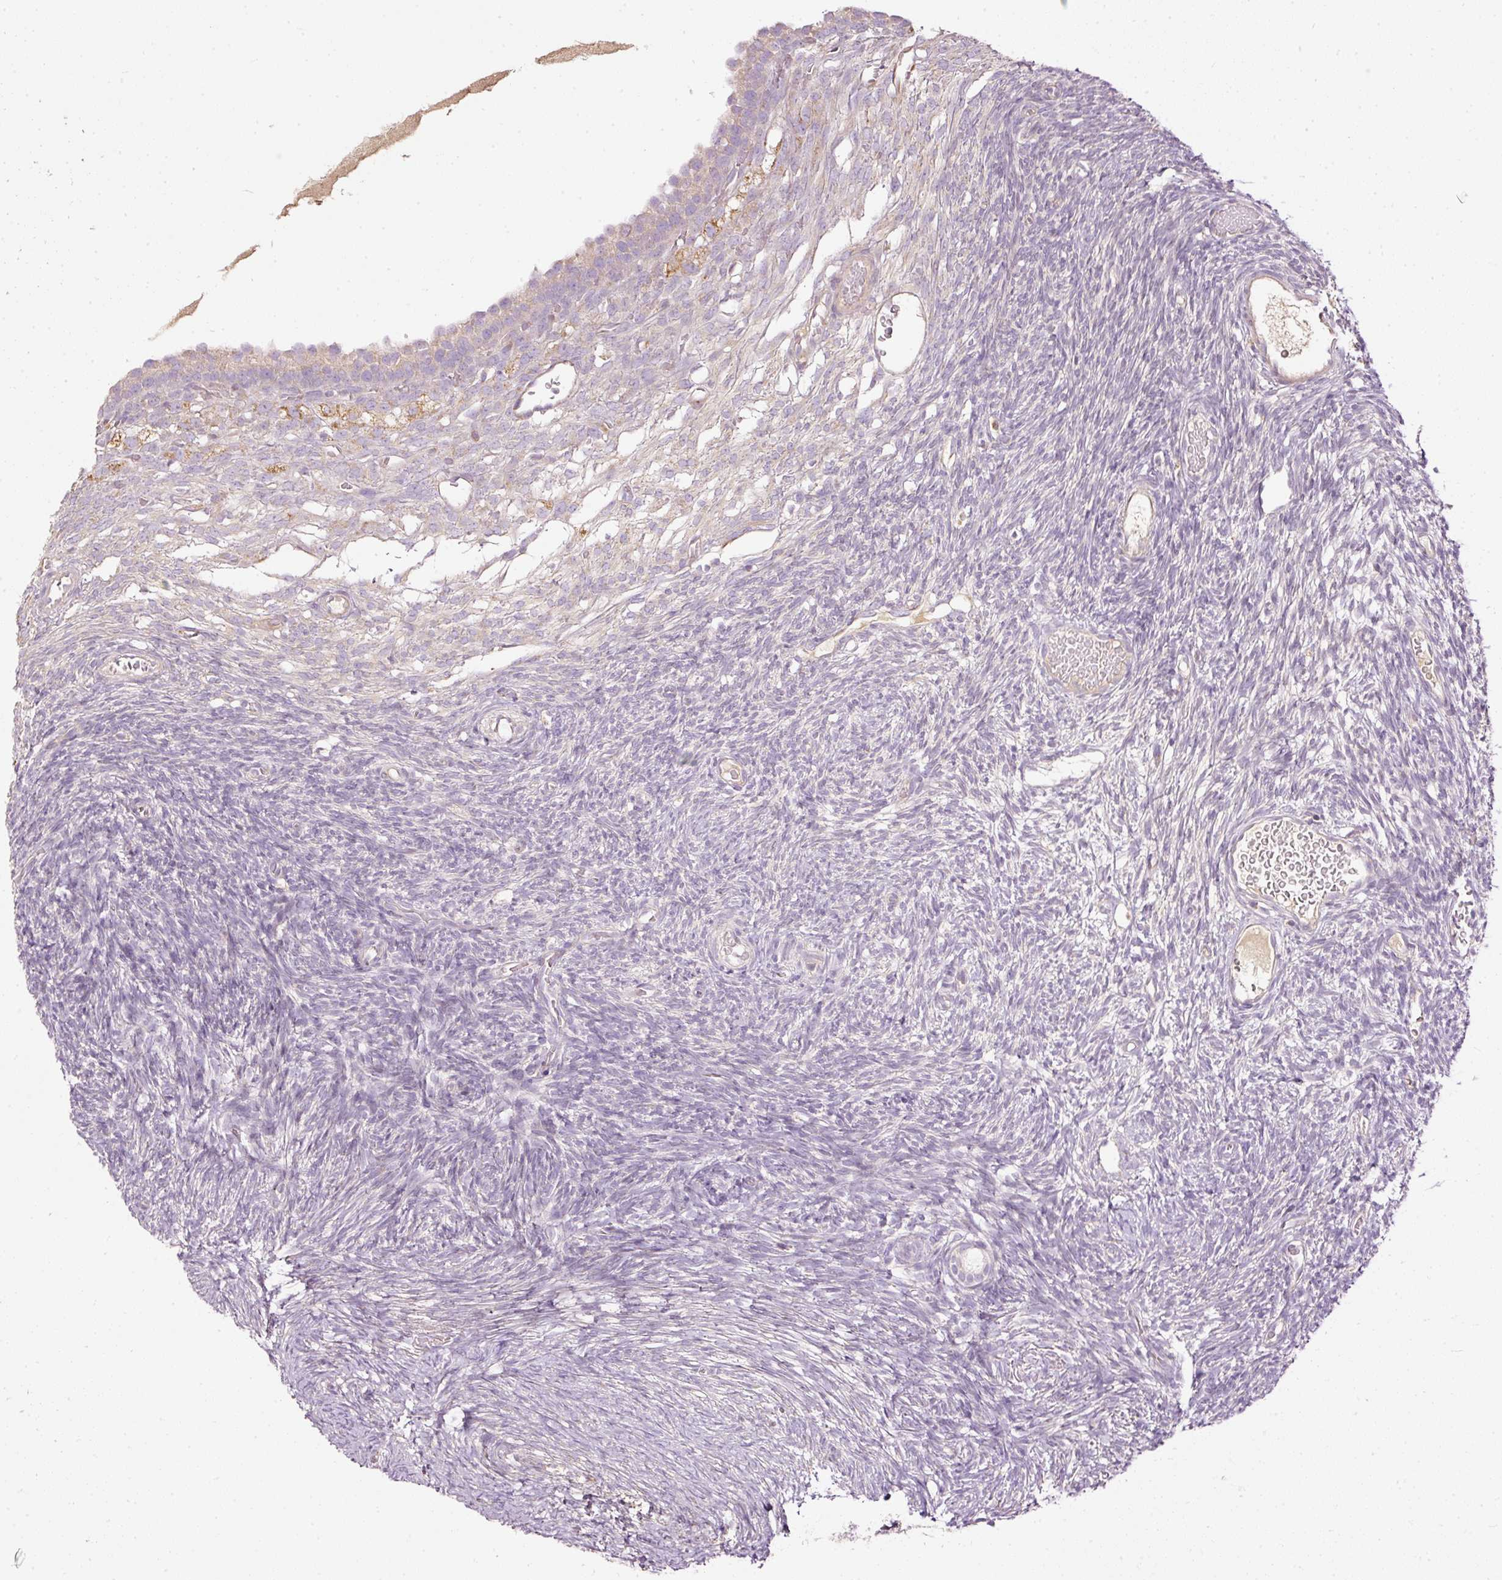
{"staining": {"intensity": "negative", "quantity": "none", "location": "none"}, "tissue": "ovary", "cell_type": "Follicle cells", "image_type": "normal", "snomed": [{"axis": "morphology", "description": "Normal tissue, NOS"}, {"axis": "topography", "description": "Ovary"}], "caption": "Ovary stained for a protein using immunohistochemistry (IHC) displays no positivity follicle cells.", "gene": "PAQR9", "patient": {"sex": "female", "age": 39}}